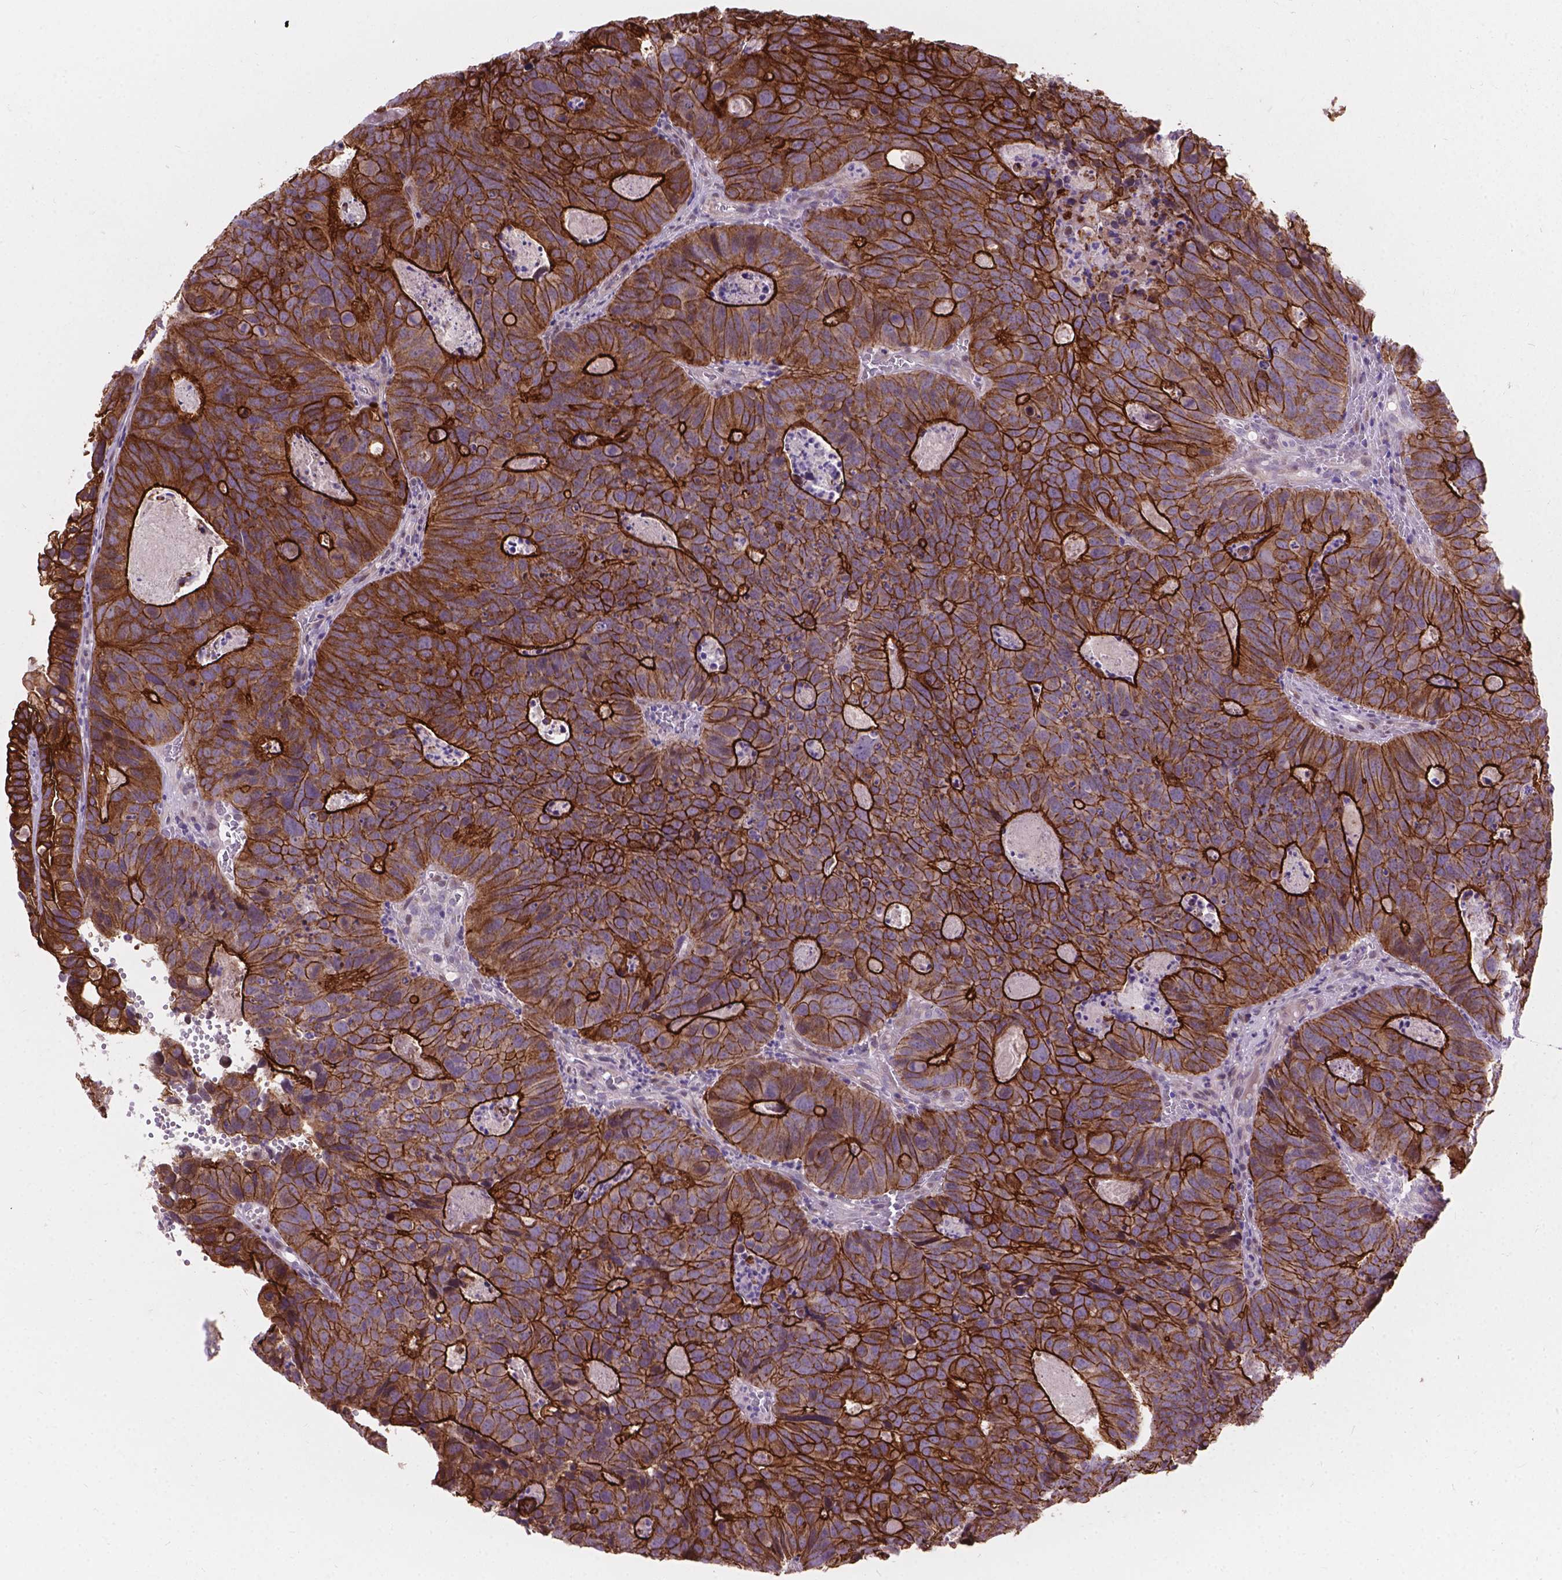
{"staining": {"intensity": "strong", "quantity": "25%-75%", "location": "cytoplasmic/membranous"}, "tissue": "head and neck cancer", "cell_type": "Tumor cells", "image_type": "cancer", "snomed": [{"axis": "morphology", "description": "Adenocarcinoma, NOS"}, {"axis": "topography", "description": "Head-Neck"}], "caption": "Head and neck cancer (adenocarcinoma) stained with a brown dye displays strong cytoplasmic/membranous positive expression in about 25%-75% of tumor cells.", "gene": "MYH14", "patient": {"sex": "male", "age": 62}}